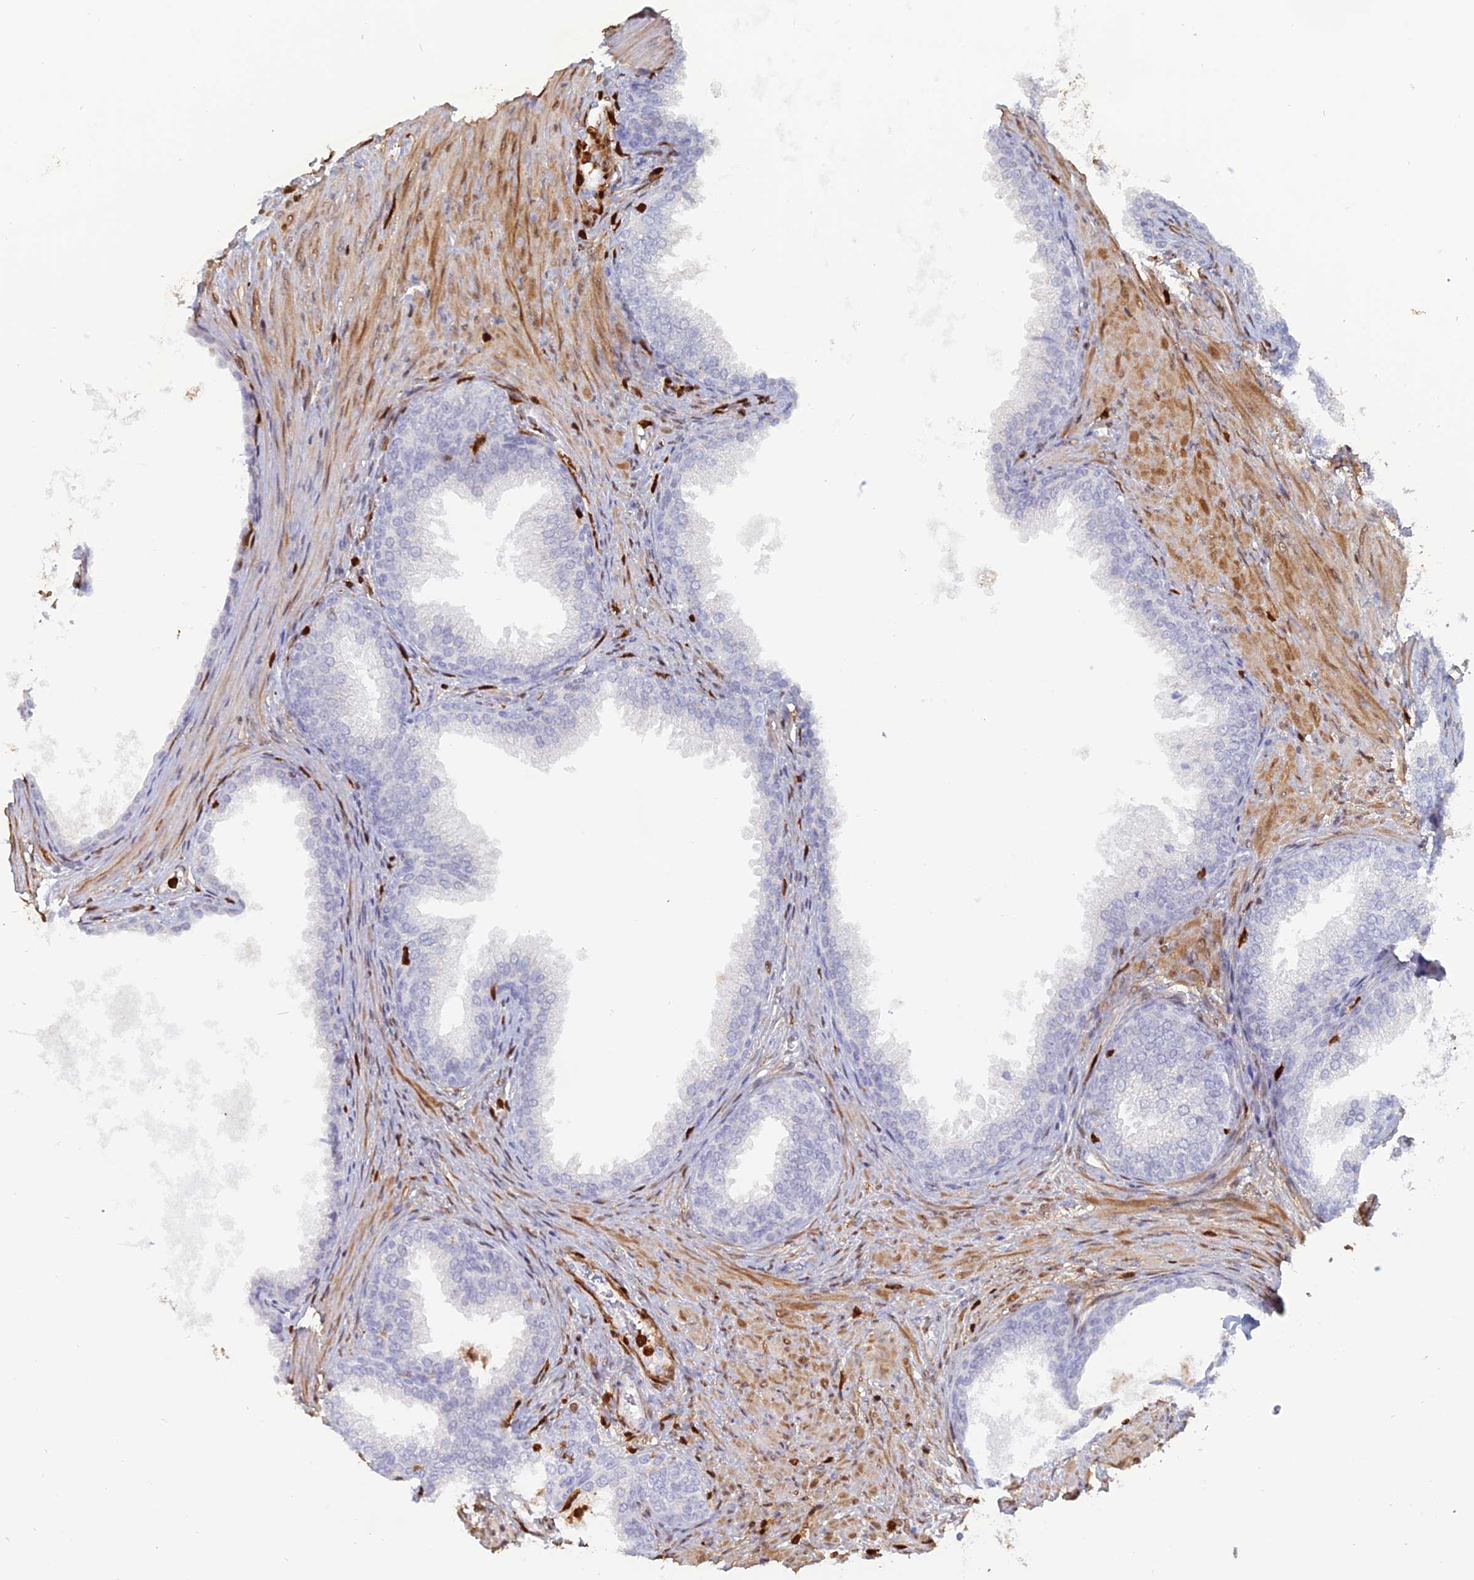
{"staining": {"intensity": "negative", "quantity": "none", "location": "none"}, "tissue": "prostate", "cell_type": "Glandular cells", "image_type": "normal", "snomed": [{"axis": "morphology", "description": "Normal tissue, NOS"}, {"axis": "topography", "description": "Prostate"}], "caption": "This is a image of IHC staining of normal prostate, which shows no expression in glandular cells. The staining is performed using DAB (3,3'-diaminobenzidine) brown chromogen with nuclei counter-stained in using hematoxylin.", "gene": "PGBD4", "patient": {"sex": "male", "age": 76}}